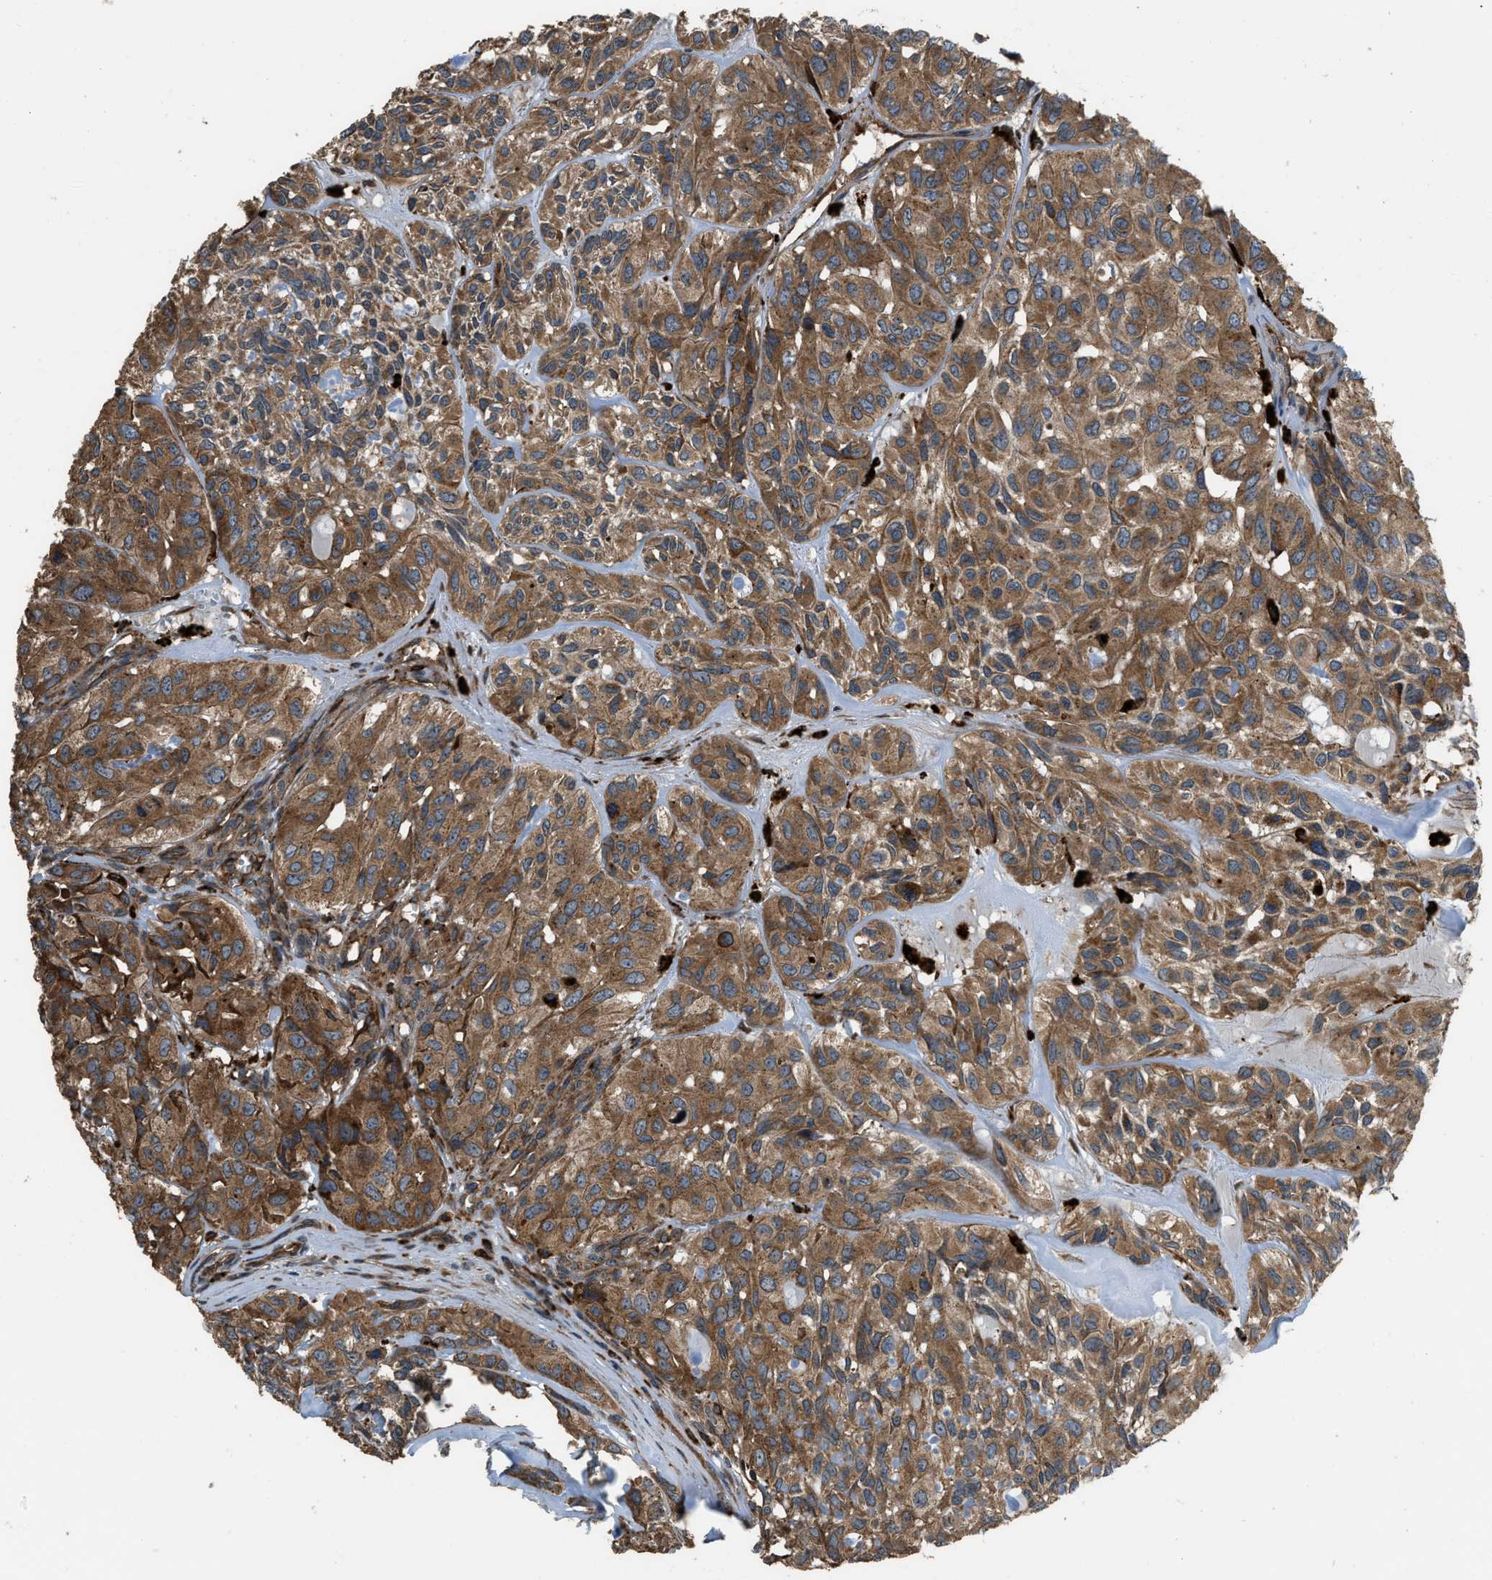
{"staining": {"intensity": "strong", "quantity": ">75%", "location": "cytoplasmic/membranous"}, "tissue": "head and neck cancer", "cell_type": "Tumor cells", "image_type": "cancer", "snomed": [{"axis": "morphology", "description": "Adenocarcinoma, NOS"}, {"axis": "topography", "description": "Salivary gland, NOS"}, {"axis": "topography", "description": "Head-Neck"}], "caption": "Head and neck adenocarcinoma was stained to show a protein in brown. There is high levels of strong cytoplasmic/membranous staining in about >75% of tumor cells. (DAB = brown stain, brightfield microscopy at high magnification).", "gene": "GGH", "patient": {"sex": "female", "age": 76}}